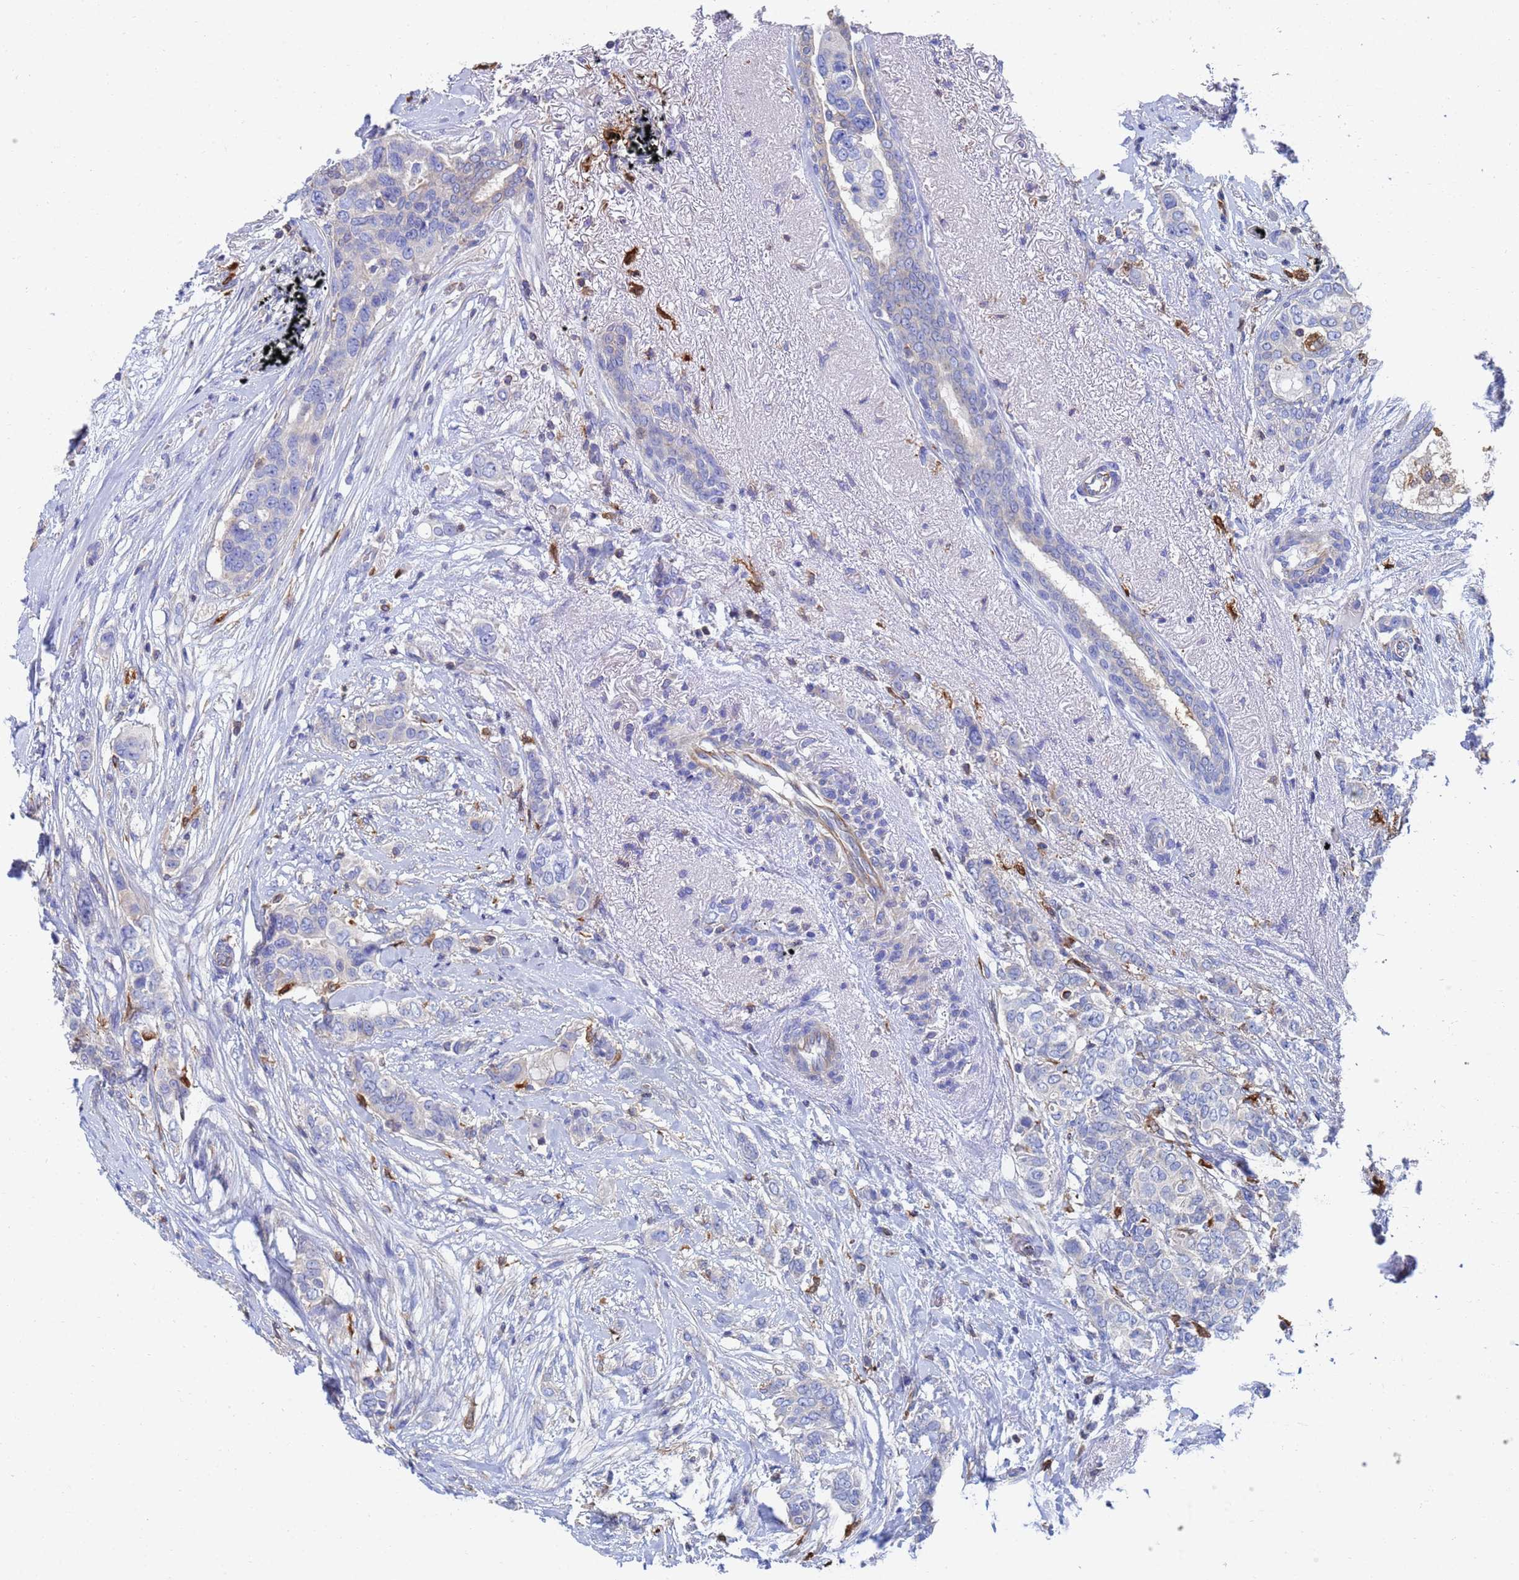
{"staining": {"intensity": "negative", "quantity": "none", "location": "none"}, "tissue": "breast cancer", "cell_type": "Tumor cells", "image_type": "cancer", "snomed": [{"axis": "morphology", "description": "Lobular carcinoma"}, {"axis": "topography", "description": "Breast"}], "caption": "The immunohistochemistry (IHC) image has no significant positivity in tumor cells of lobular carcinoma (breast) tissue.", "gene": "GCHFR", "patient": {"sex": "female", "age": 51}}